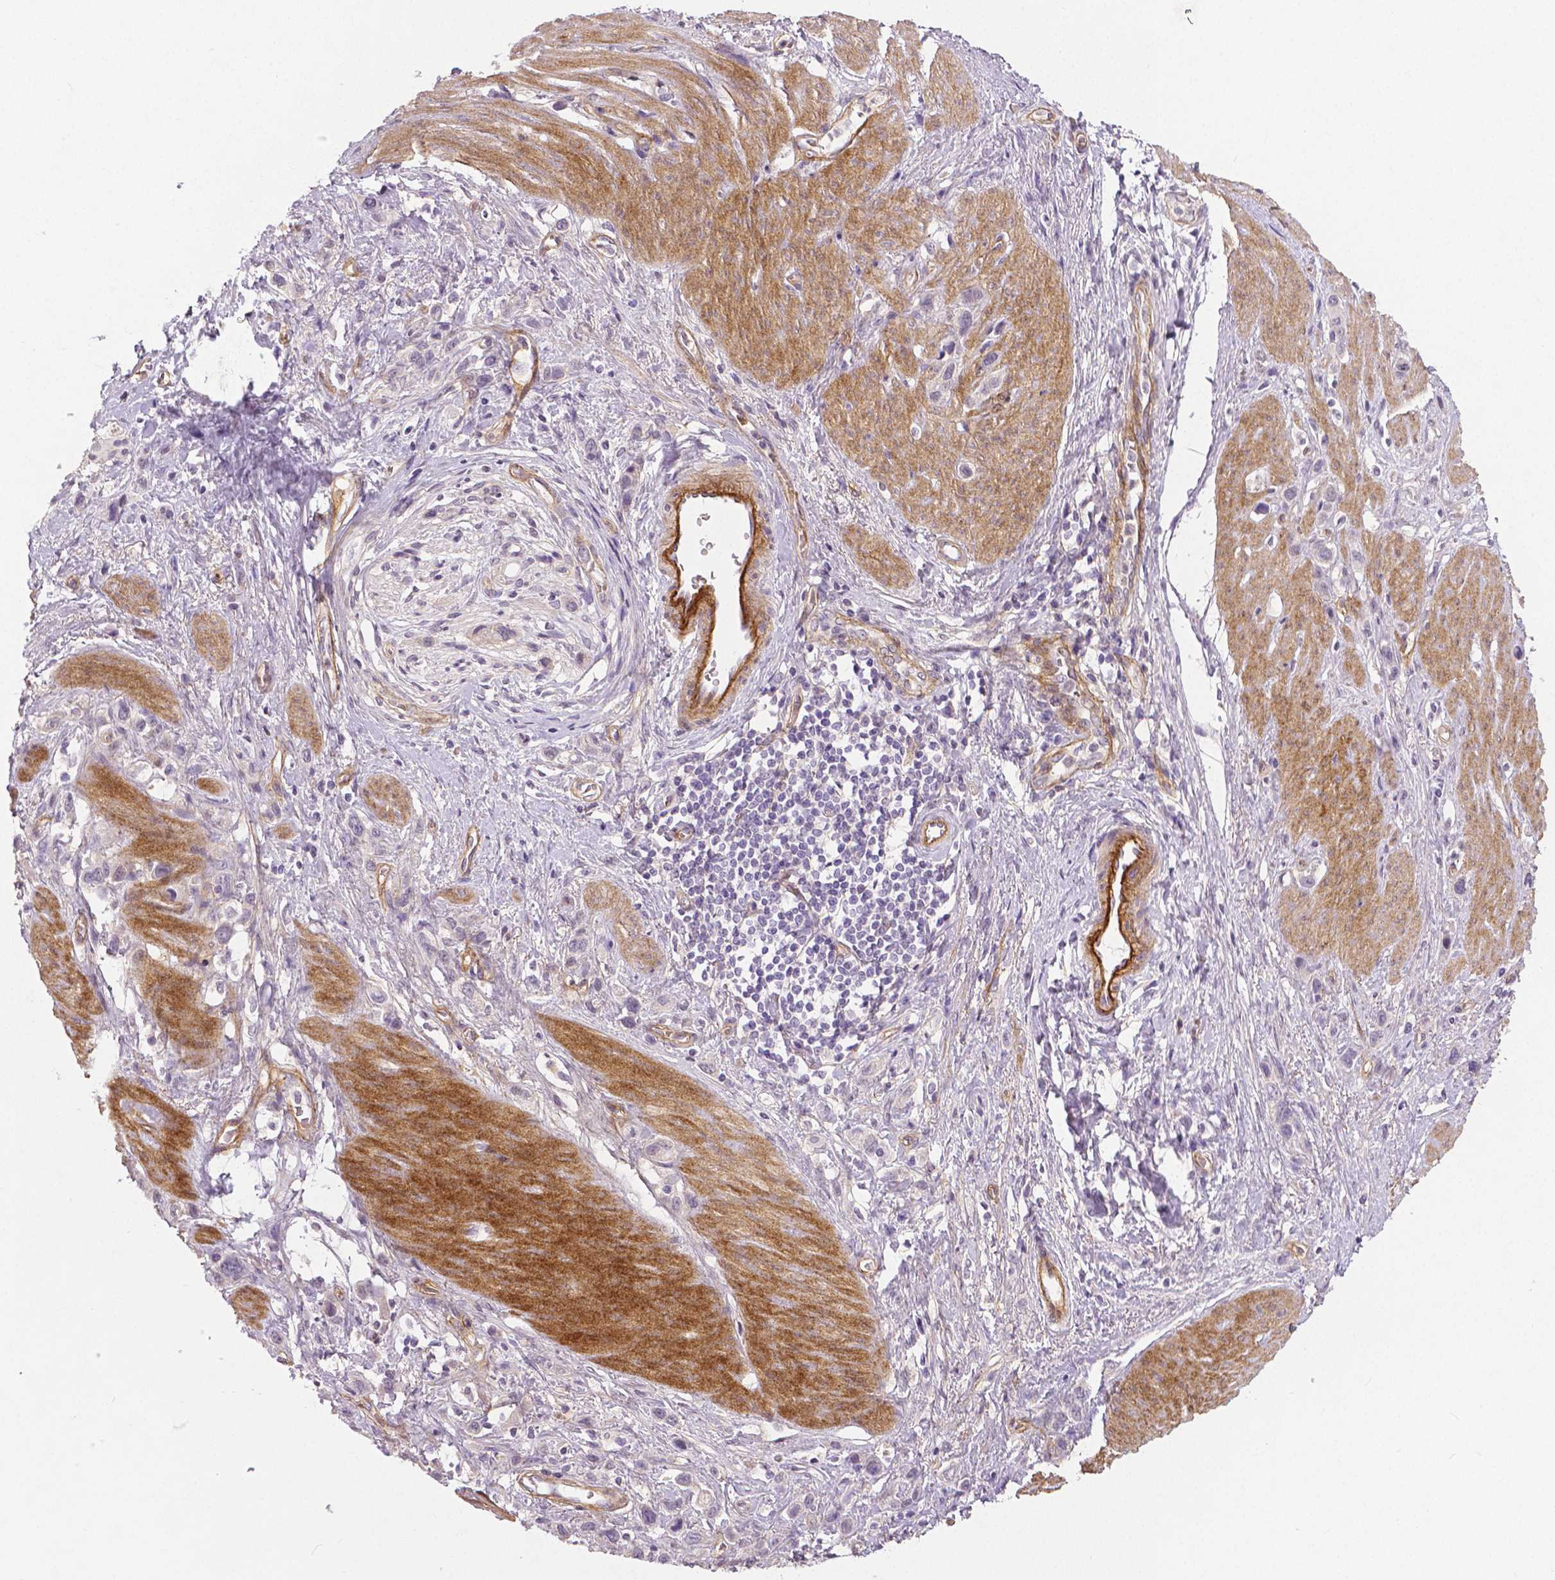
{"staining": {"intensity": "negative", "quantity": "none", "location": "none"}, "tissue": "stomach cancer", "cell_type": "Tumor cells", "image_type": "cancer", "snomed": [{"axis": "morphology", "description": "Adenocarcinoma, NOS"}, {"axis": "topography", "description": "Stomach"}], "caption": "This image is of stomach cancer (adenocarcinoma) stained with immunohistochemistry (IHC) to label a protein in brown with the nuclei are counter-stained blue. There is no expression in tumor cells.", "gene": "FLT1", "patient": {"sex": "female", "age": 65}}